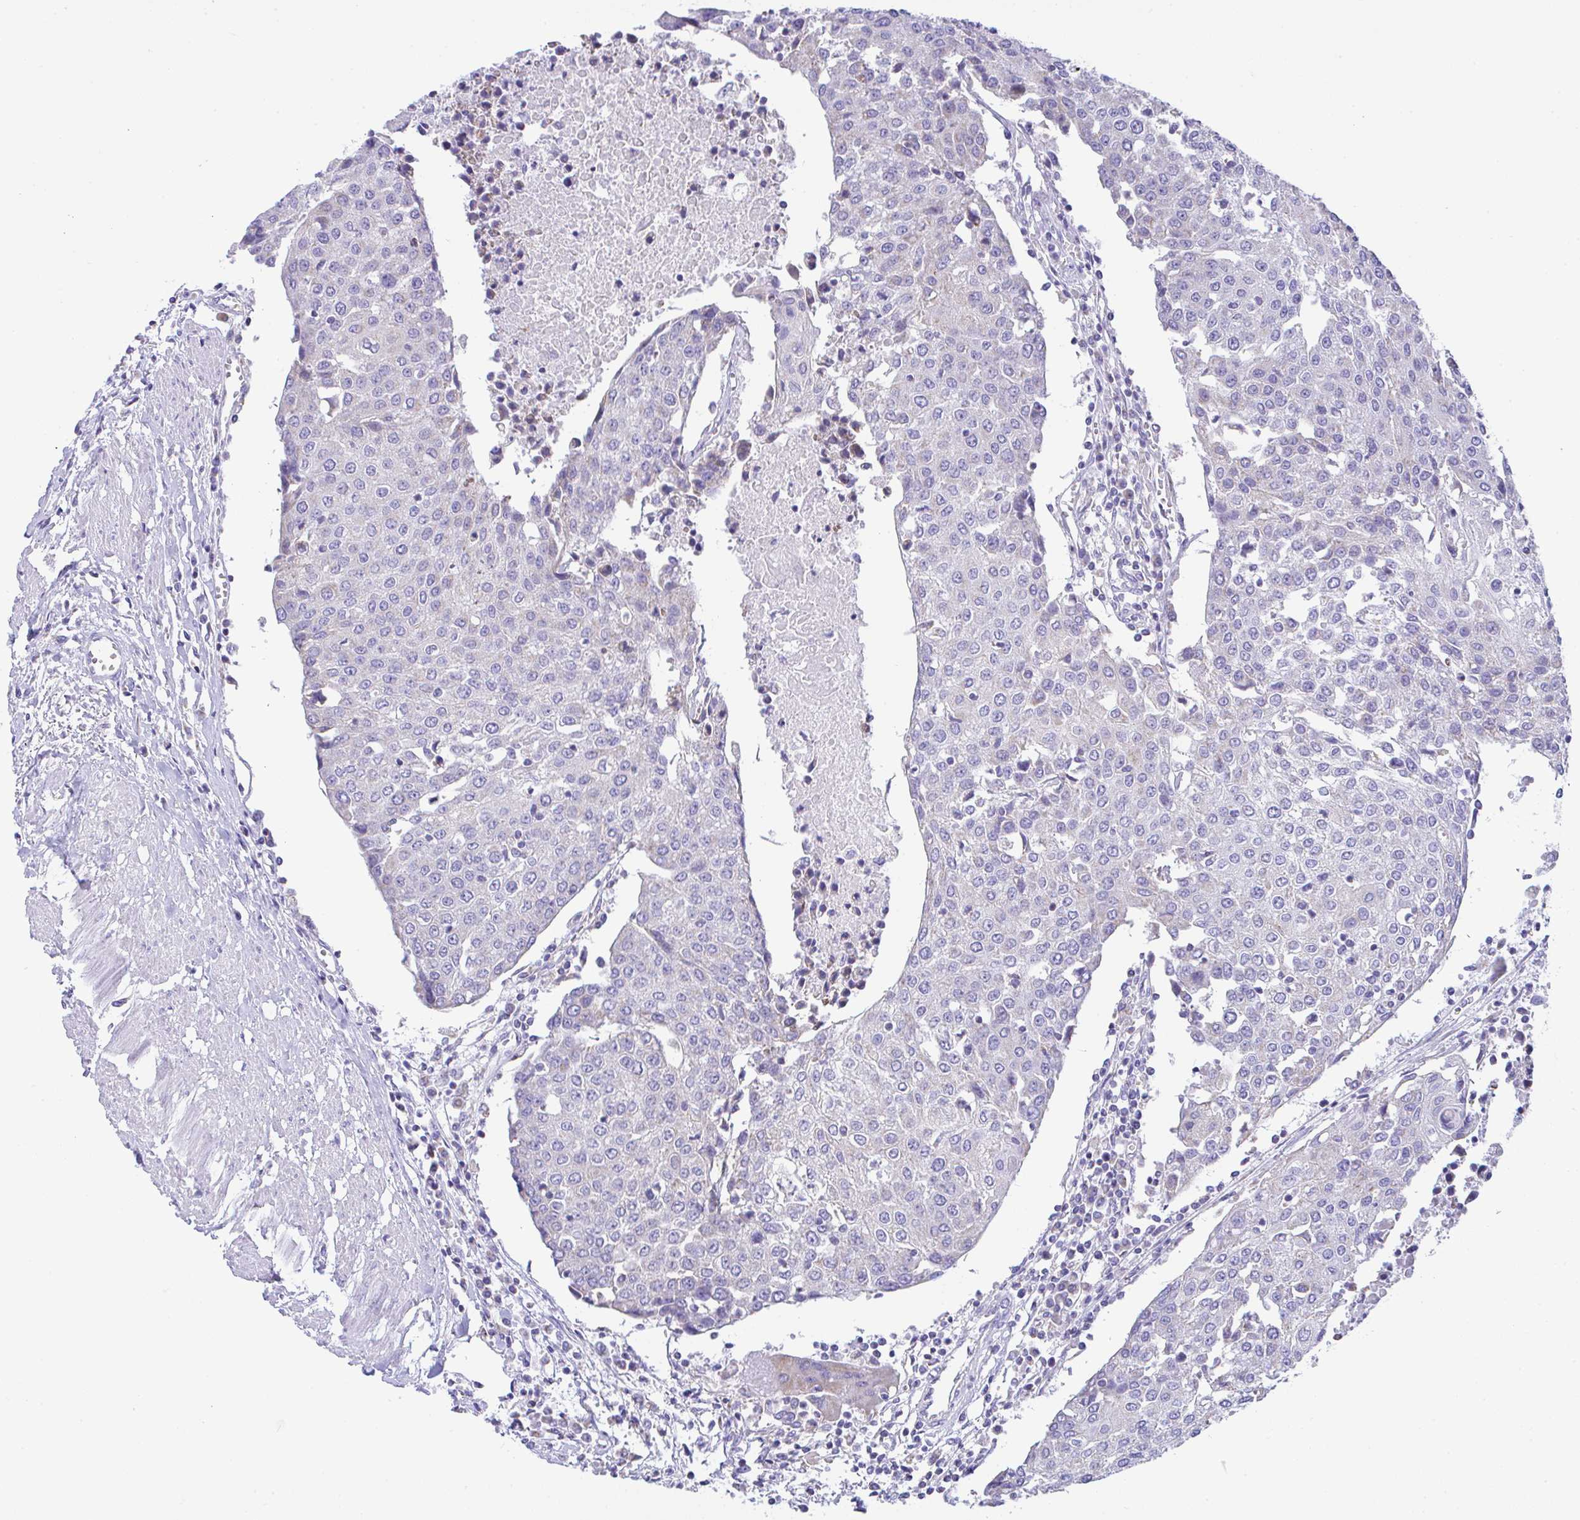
{"staining": {"intensity": "negative", "quantity": "none", "location": "none"}, "tissue": "urothelial cancer", "cell_type": "Tumor cells", "image_type": "cancer", "snomed": [{"axis": "morphology", "description": "Urothelial carcinoma, High grade"}, {"axis": "topography", "description": "Urinary bladder"}], "caption": "Tumor cells show no significant protein staining in urothelial carcinoma (high-grade). (DAB (3,3'-diaminobenzidine) immunohistochemistry with hematoxylin counter stain).", "gene": "NLRP8", "patient": {"sex": "female", "age": 85}}